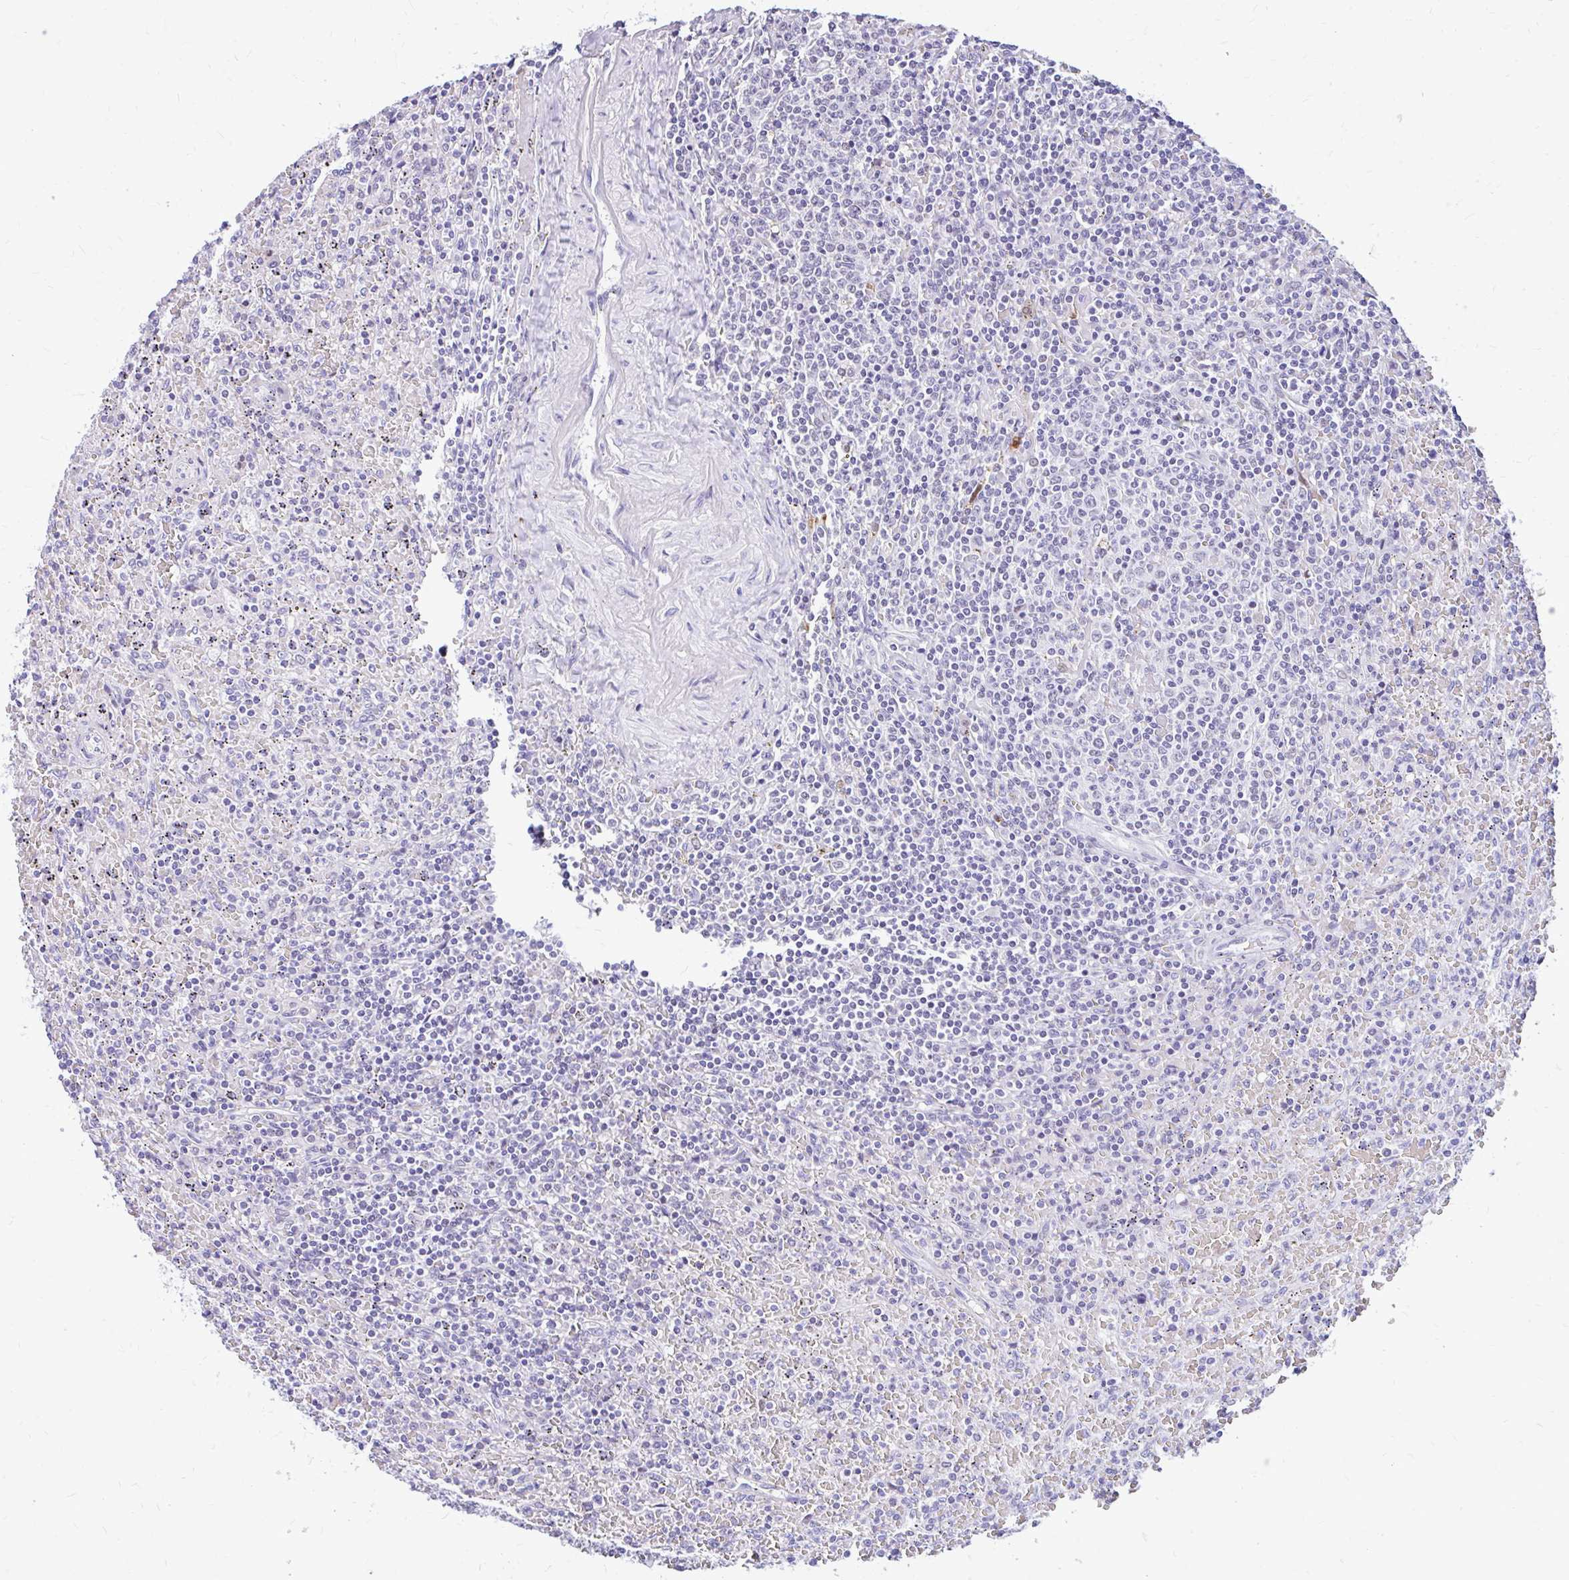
{"staining": {"intensity": "negative", "quantity": "none", "location": "none"}, "tissue": "lymphoma", "cell_type": "Tumor cells", "image_type": "cancer", "snomed": [{"axis": "morphology", "description": "Malignant lymphoma, non-Hodgkin's type, Low grade"}, {"axis": "topography", "description": "Spleen"}], "caption": "Immunohistochemistry (IHC) micrograph of neoplastic tissue: human malignant lymphoma, non-Hodgkin's type (low-grade) stained with DAB displays no significant protein staining in tumor cells. (Stains: DAB (3,3'-diaminobenzidine) immunohistochemistry (IHC) with hematoxylin counter stain, Microscopy: brightfield microscopy at high magnification).", "gene": "GLB1L2", "patient": {"sex": "female", "age": 64}}